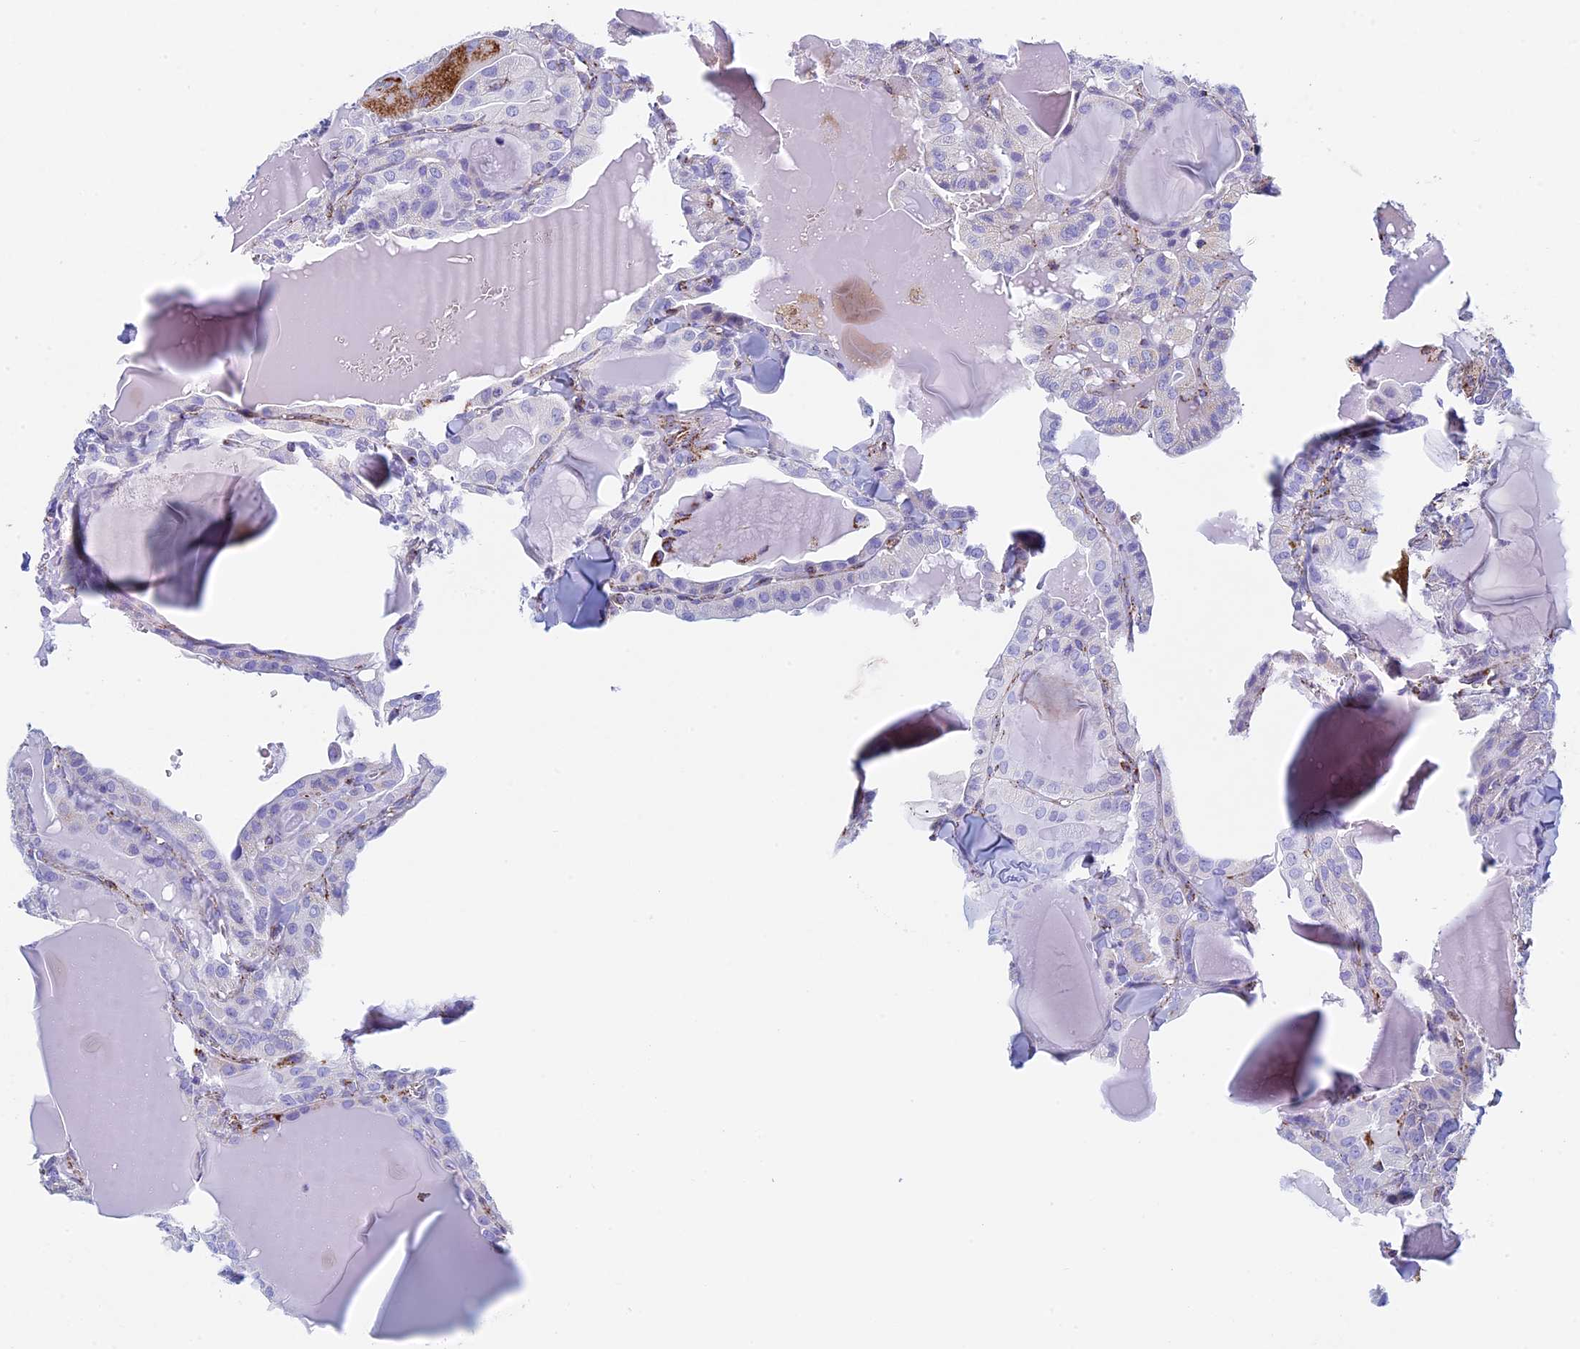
{"staining": {"intensity": "negative", "quantity": "none", "location": "none"}, "tissue": "thyroid cancer", "cell_type": "Tumor cells", "image_type": "cancer", "snomed": [{"axis": "morphology", "description": "Papillary adenocarcinoma, NOS"}, {"axis": "topography", "description": "Thyroid gland"}], "caption": "Tumor cells are negative for protein expression in human thyroid cancer (papillary adenocarcinoma).", "gene": "UQCRFS1", "patient": {"sex": "male", "age": 52}}